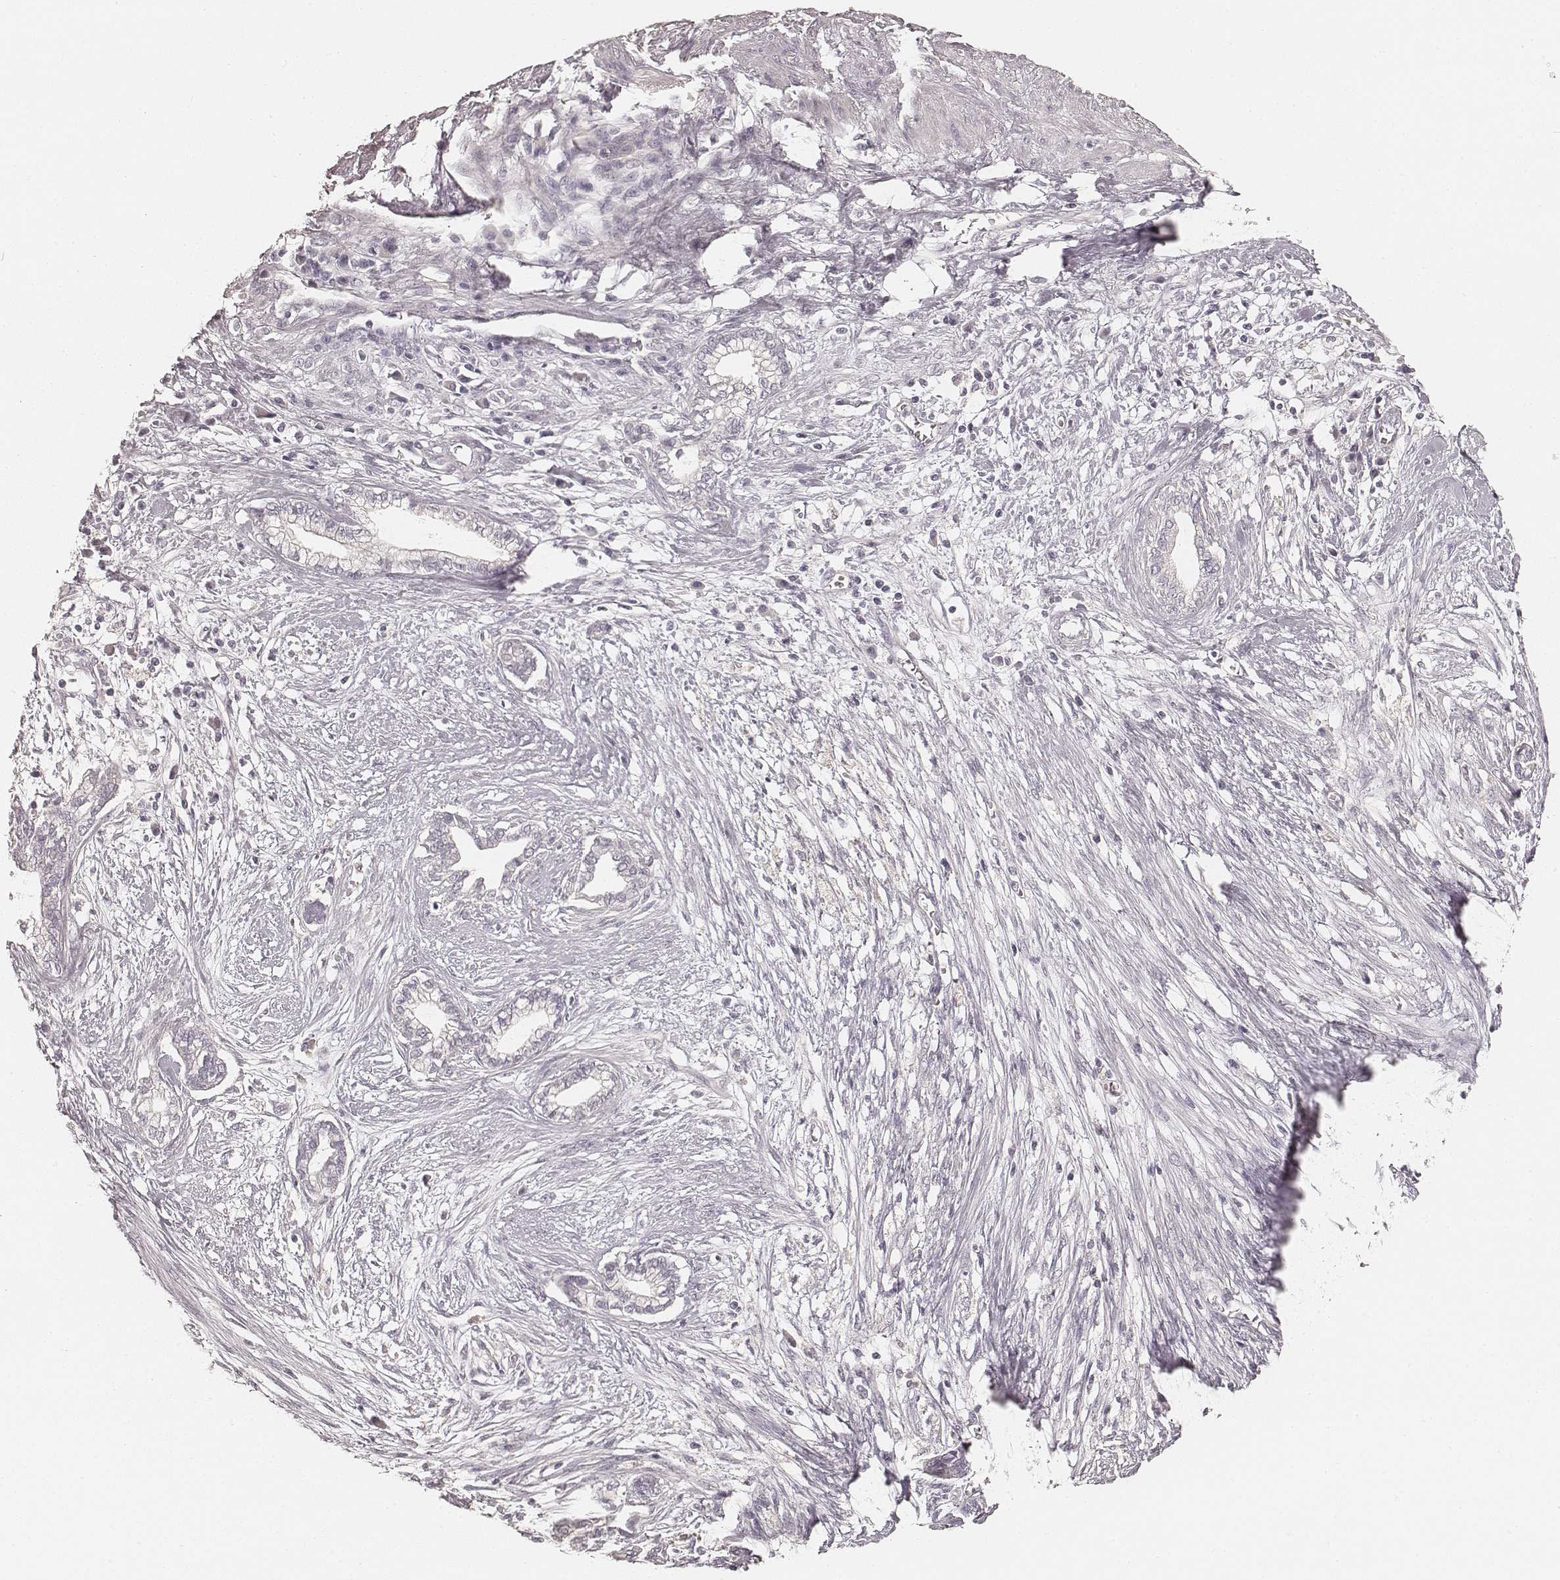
{"staining": {"intensity": "negative", "quantity": "none", "location": "none"}, "tissue": "cervical cancer", "cell_type": "Tumor cells", "image_type": "cancer", "snomed": [{"axis": "morphology", "description": "Adenocarcinoma, NOS"}, {"axis": "topography", "description": "Cervix"}], "caption": "Protein analysis of adenocarcinoma (cervical) displays no significant expression in tumor cells.", "gene": "FMNL2", "patient": {"sex": "female", "age": 62}}